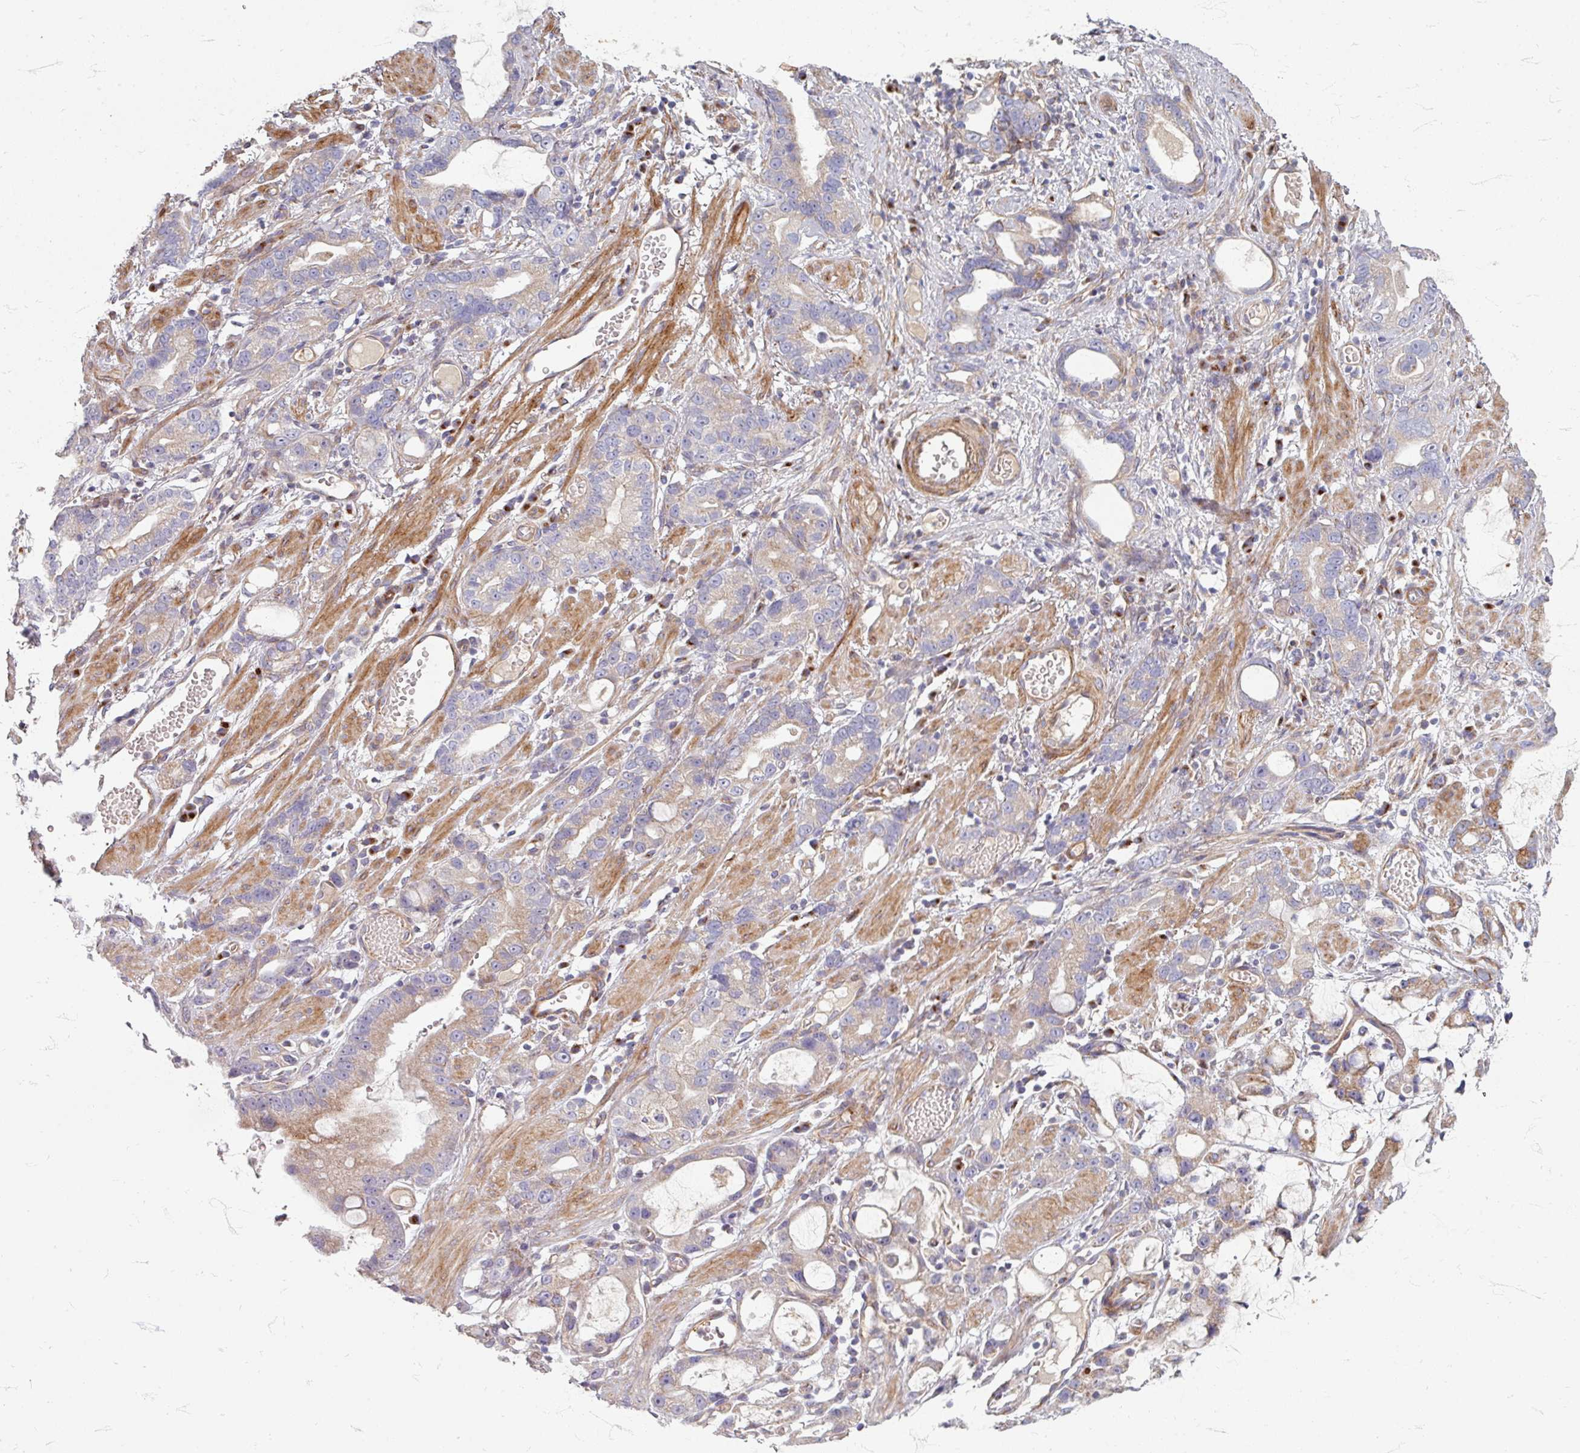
{"staining": {"intensity": "negative", "quantity": "none", "location": "none"}, "tissue": "stomach cancer", "cell_type": "Tumor cells", "image_type": "cancer", "snomed": [{"axis": "morphology", "description": "Adenocarcinoma, NOS"}, {"axis": "topography", "description": "Stomach"}], "caption": "Immunohistochemical staining of human adenocarcinoma (stomach) reveals no significant staining in tumor cells.", "gene": "GABARAPL1", "patient": {"sex": "male", "age": 55}}